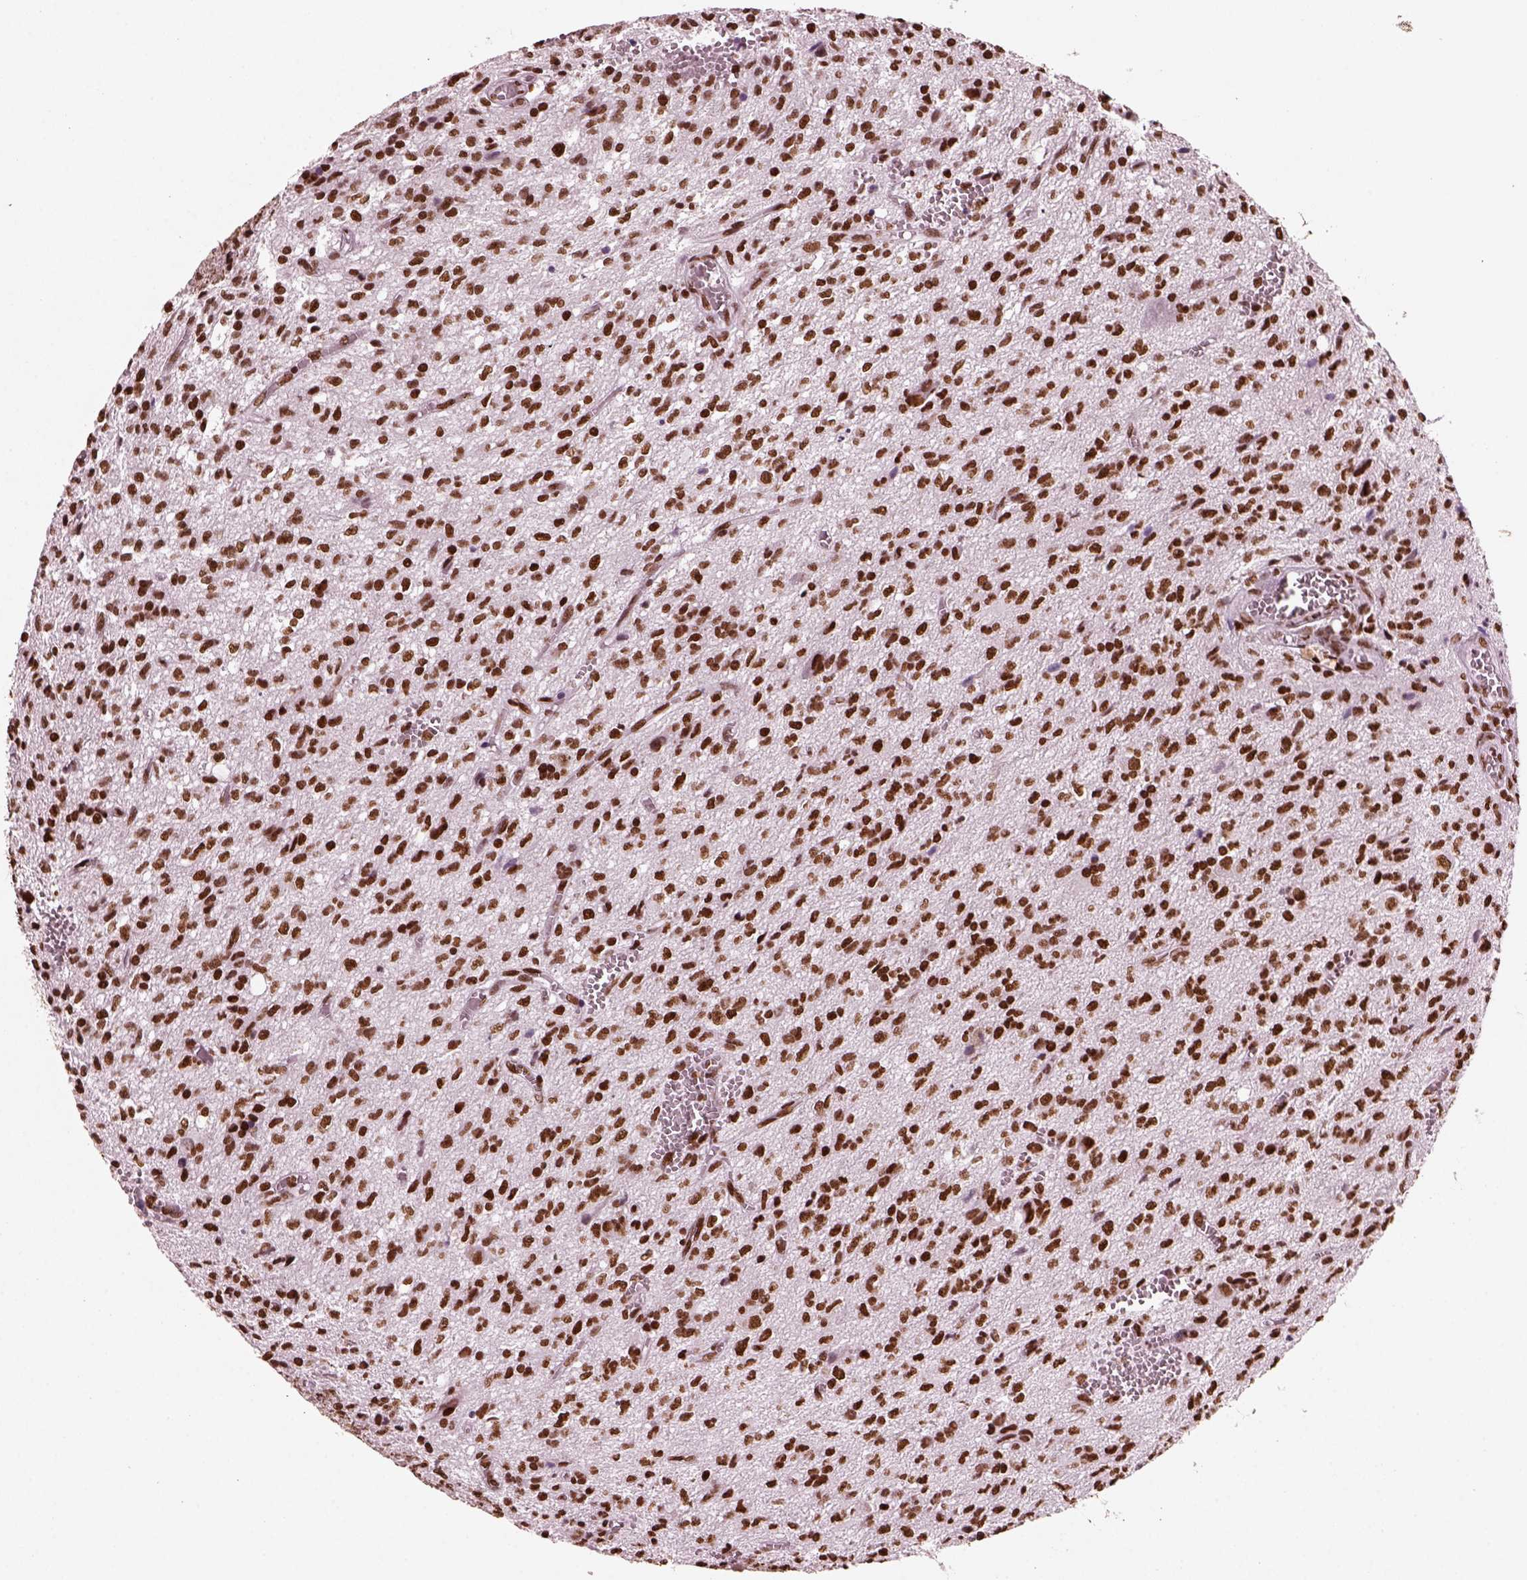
{"staining": {"intensity": "strong", "quantity": ">75%", "location": "nuclear"}, "tissue": "glioma", "cell_type": "Tumor cells", "image_type": "cancer", "snomed": [{"axis": "morphology", "description": "Glioma, malignant, Low grade"}, {"axis": "topography", "description": "Brain"}], "caption": "Immunohistochemistry (IHC) photomicrograph of malignant glioma (low-grade) stained for a protein (brown), which exhibits high levels of strong nuclear expression in about >75% of tumor cells.", "gene": "CBFA2T3", "patient": {"sex": "male", "age": 64}}